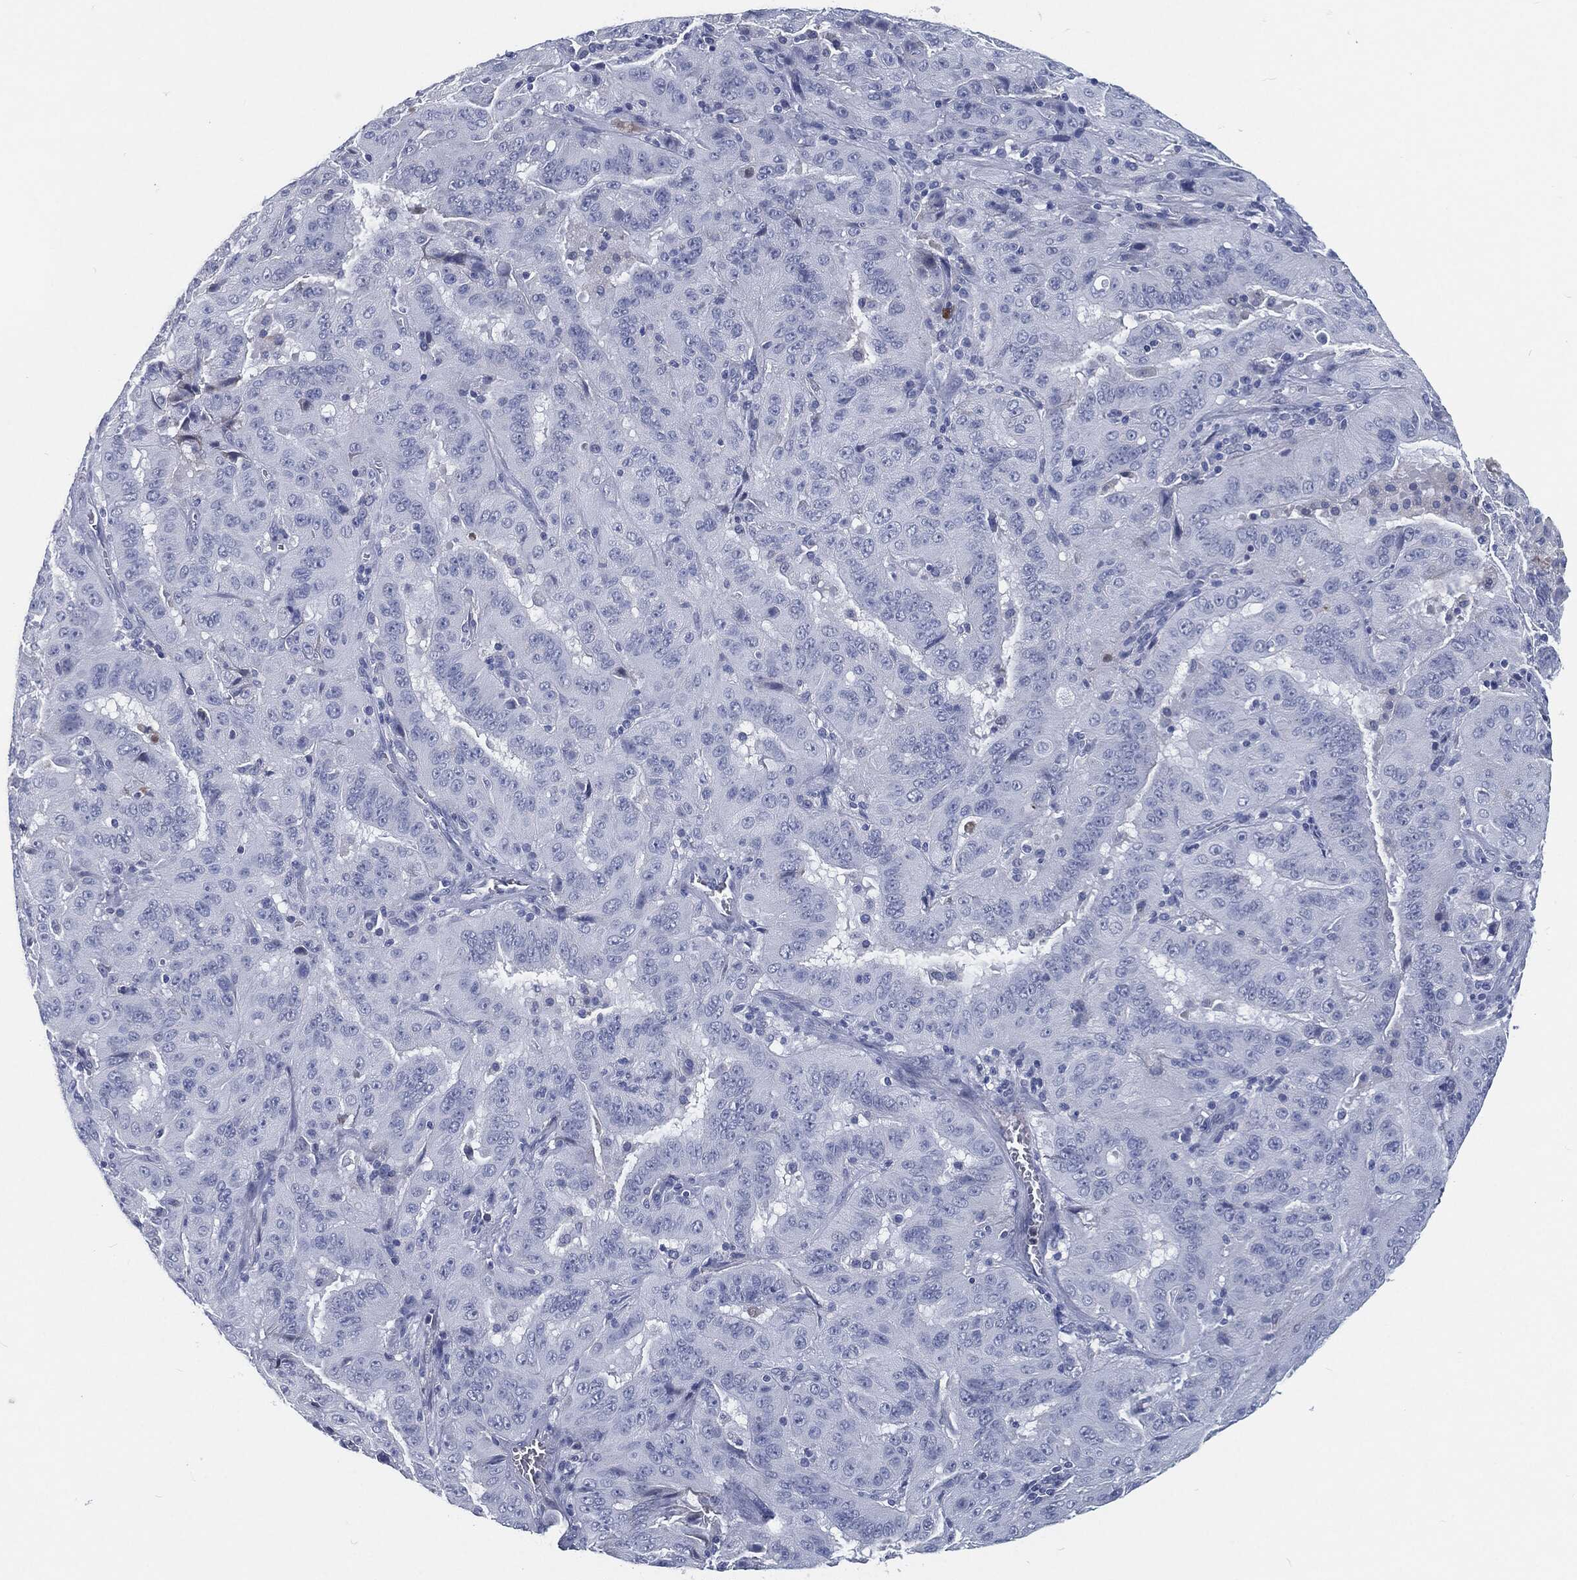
{"staining": {"intensity": "negative", "quantity": "none", "location": "none"}, "tissue": "pancreatic cancer", "cell_type": "Tumor cells", "image_type": "cancer", "snomed": [{"axis": "morphology", "description": "Adenocarcinoma, NOS"}, {"axis": "topography", "description": "Pancreas"}], "caption": "Immunohistochemistry (IHC) of pancreatic cancer shows no positivity in tumor cells.", "gene": "MST1", "patient": {"sex": "male", "age": 63}}